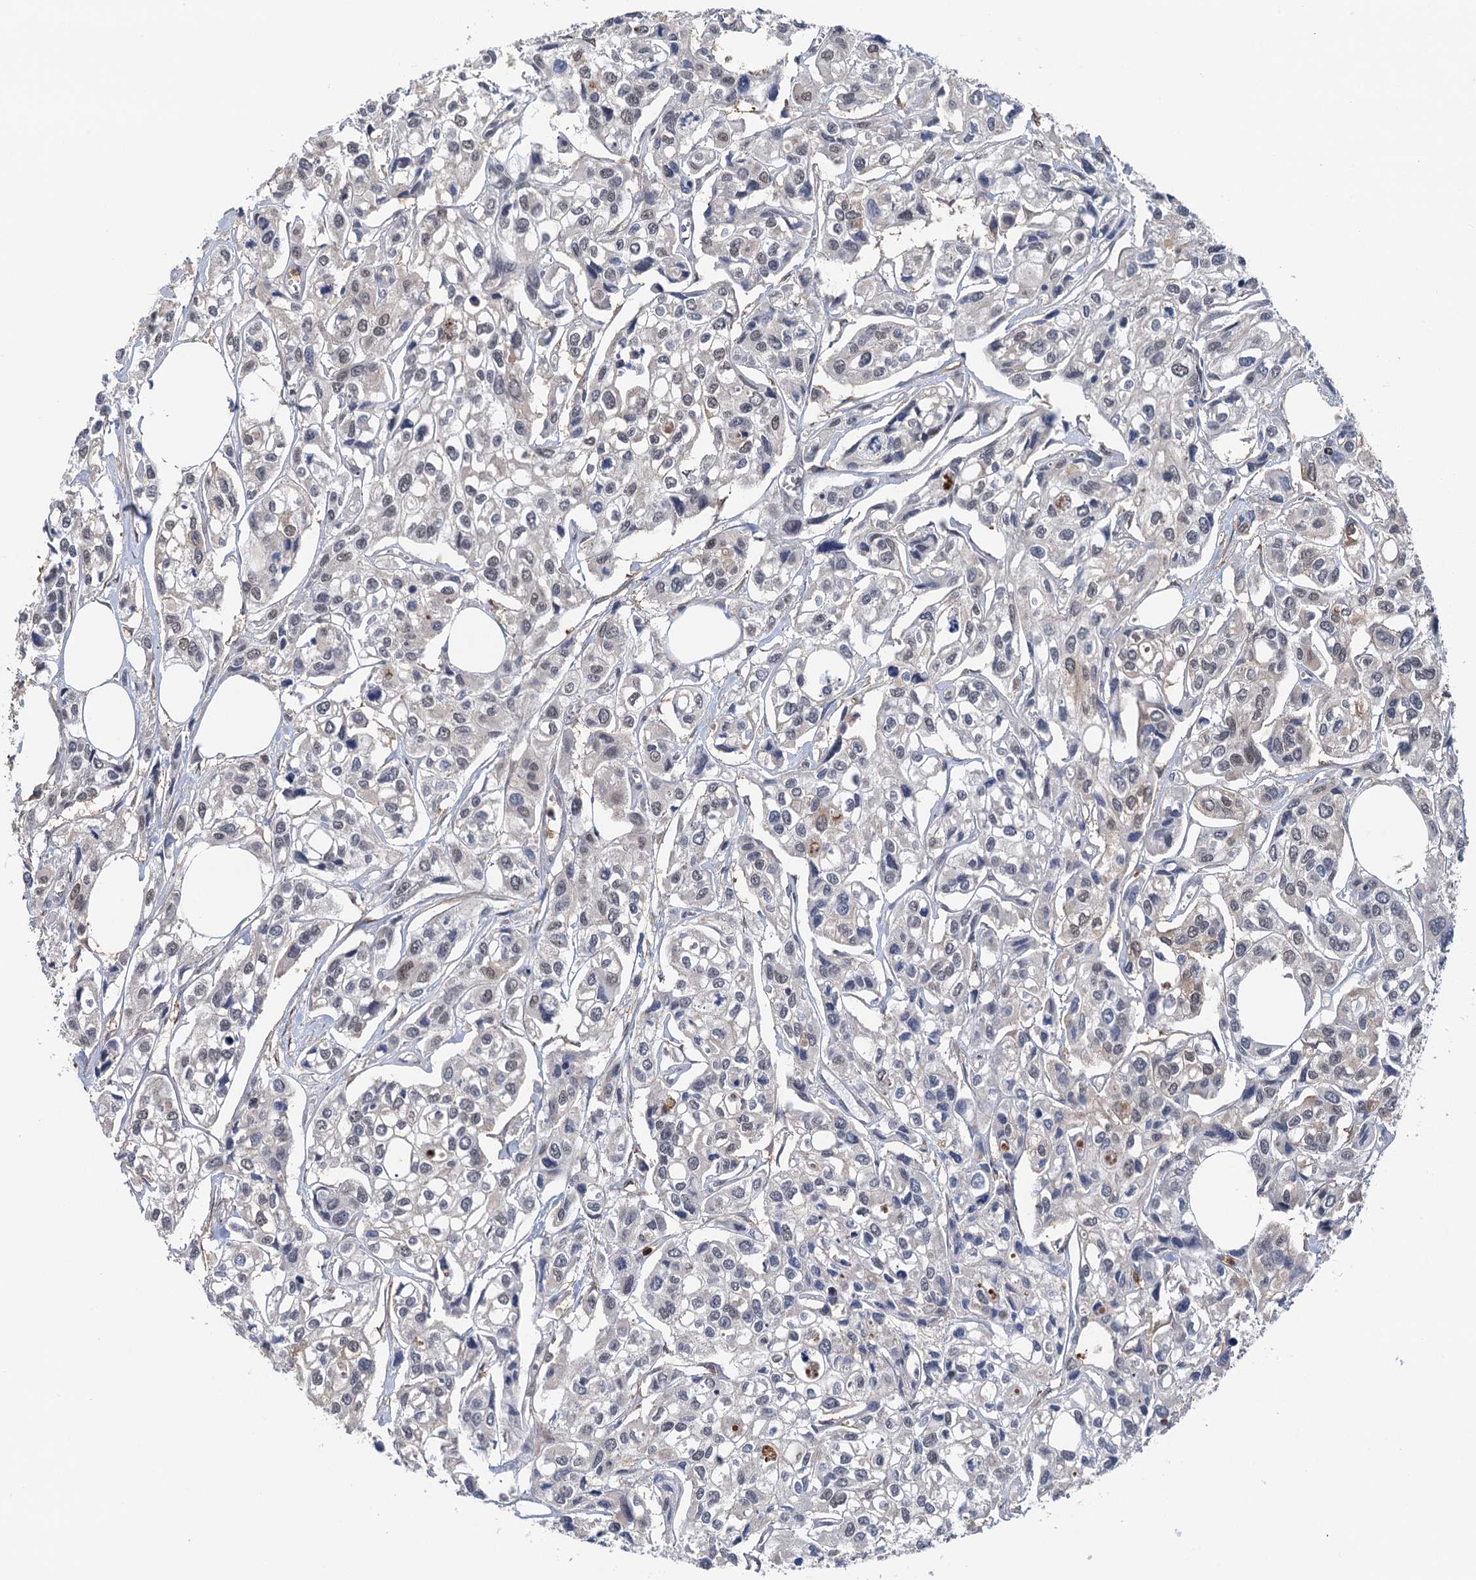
{"staining": {"intensity": "weak", "quantity": "<25%", "location": "nuclear"}, "tissue": "urothelial cancer", "cell_type": "Tumor cells", "image_type": "cancer", "snomed": [{"axis": "morphology", "description": "Urothelial carcinoma, High grade"}, {"axis": "topography", "description": "Urinary bladder"}], "caption": "The IHC photomicrograph has no significant staining in tumor cells of high-grade urothelial carcinoma tissue.", "gene": "ZNF609", "patient": {"sex": "male", "age": 67}}